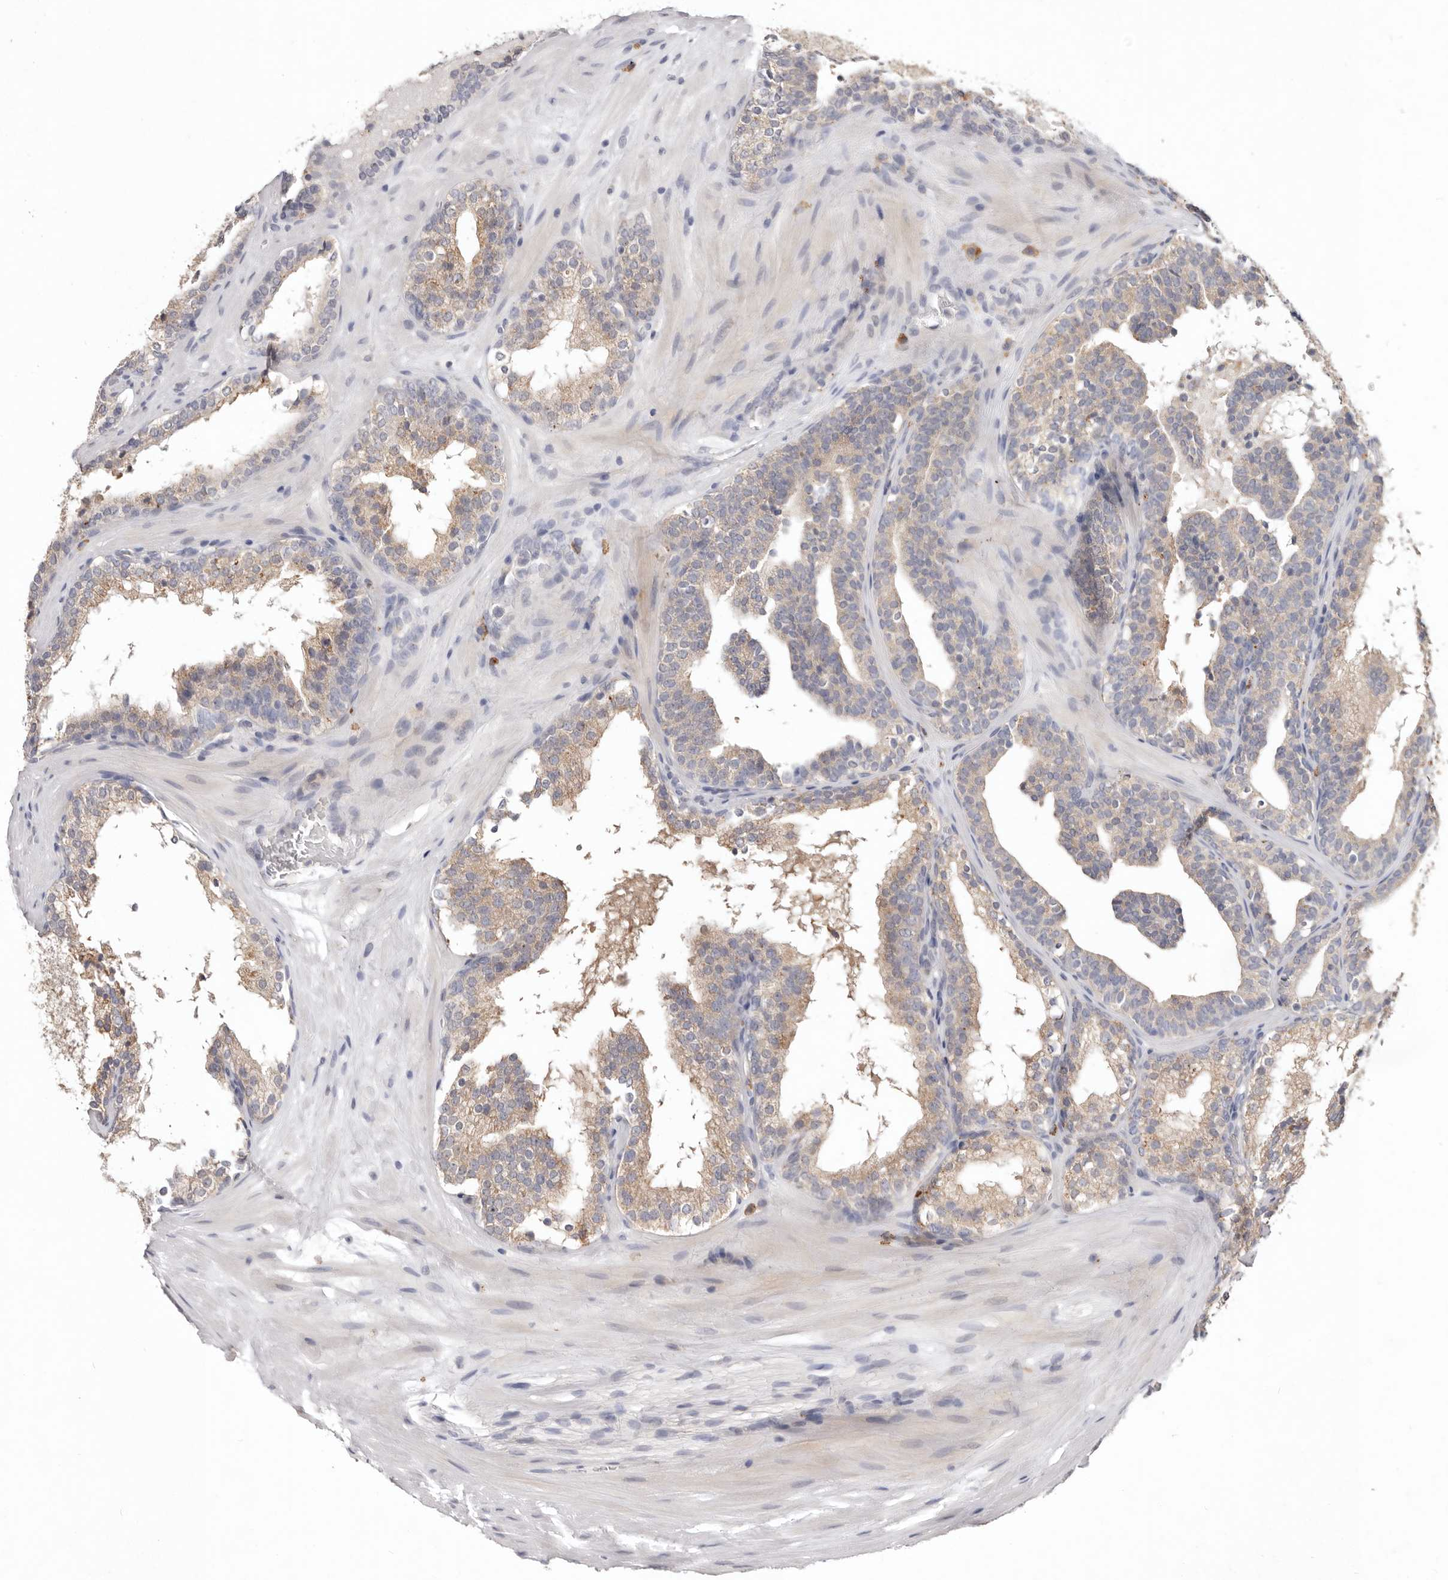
{"staining": {"intensity": "moderate", "quantity": "<25%", "location": "cytoplasmic/membranous"}, "tissue": "prostate cancer", "cell_type": "Tumor cells", "image_type": "cancer", "snomed": [{"axis": "morphology", "description": "Adenocarcinoma, High grade"}, {"axis": "topography", "description": "Prostate"}], "caption": "Tumor cells display low levels of moderate cytoplasmic/membranous expression in approximately <25% of cells in human high-grade adenocarcinoma (prostate). (DAB IHC, brown staining for protein, blue staining for nuclei).", "gene": "WDR77", "patient": {"sex": "male", "age": 56}}